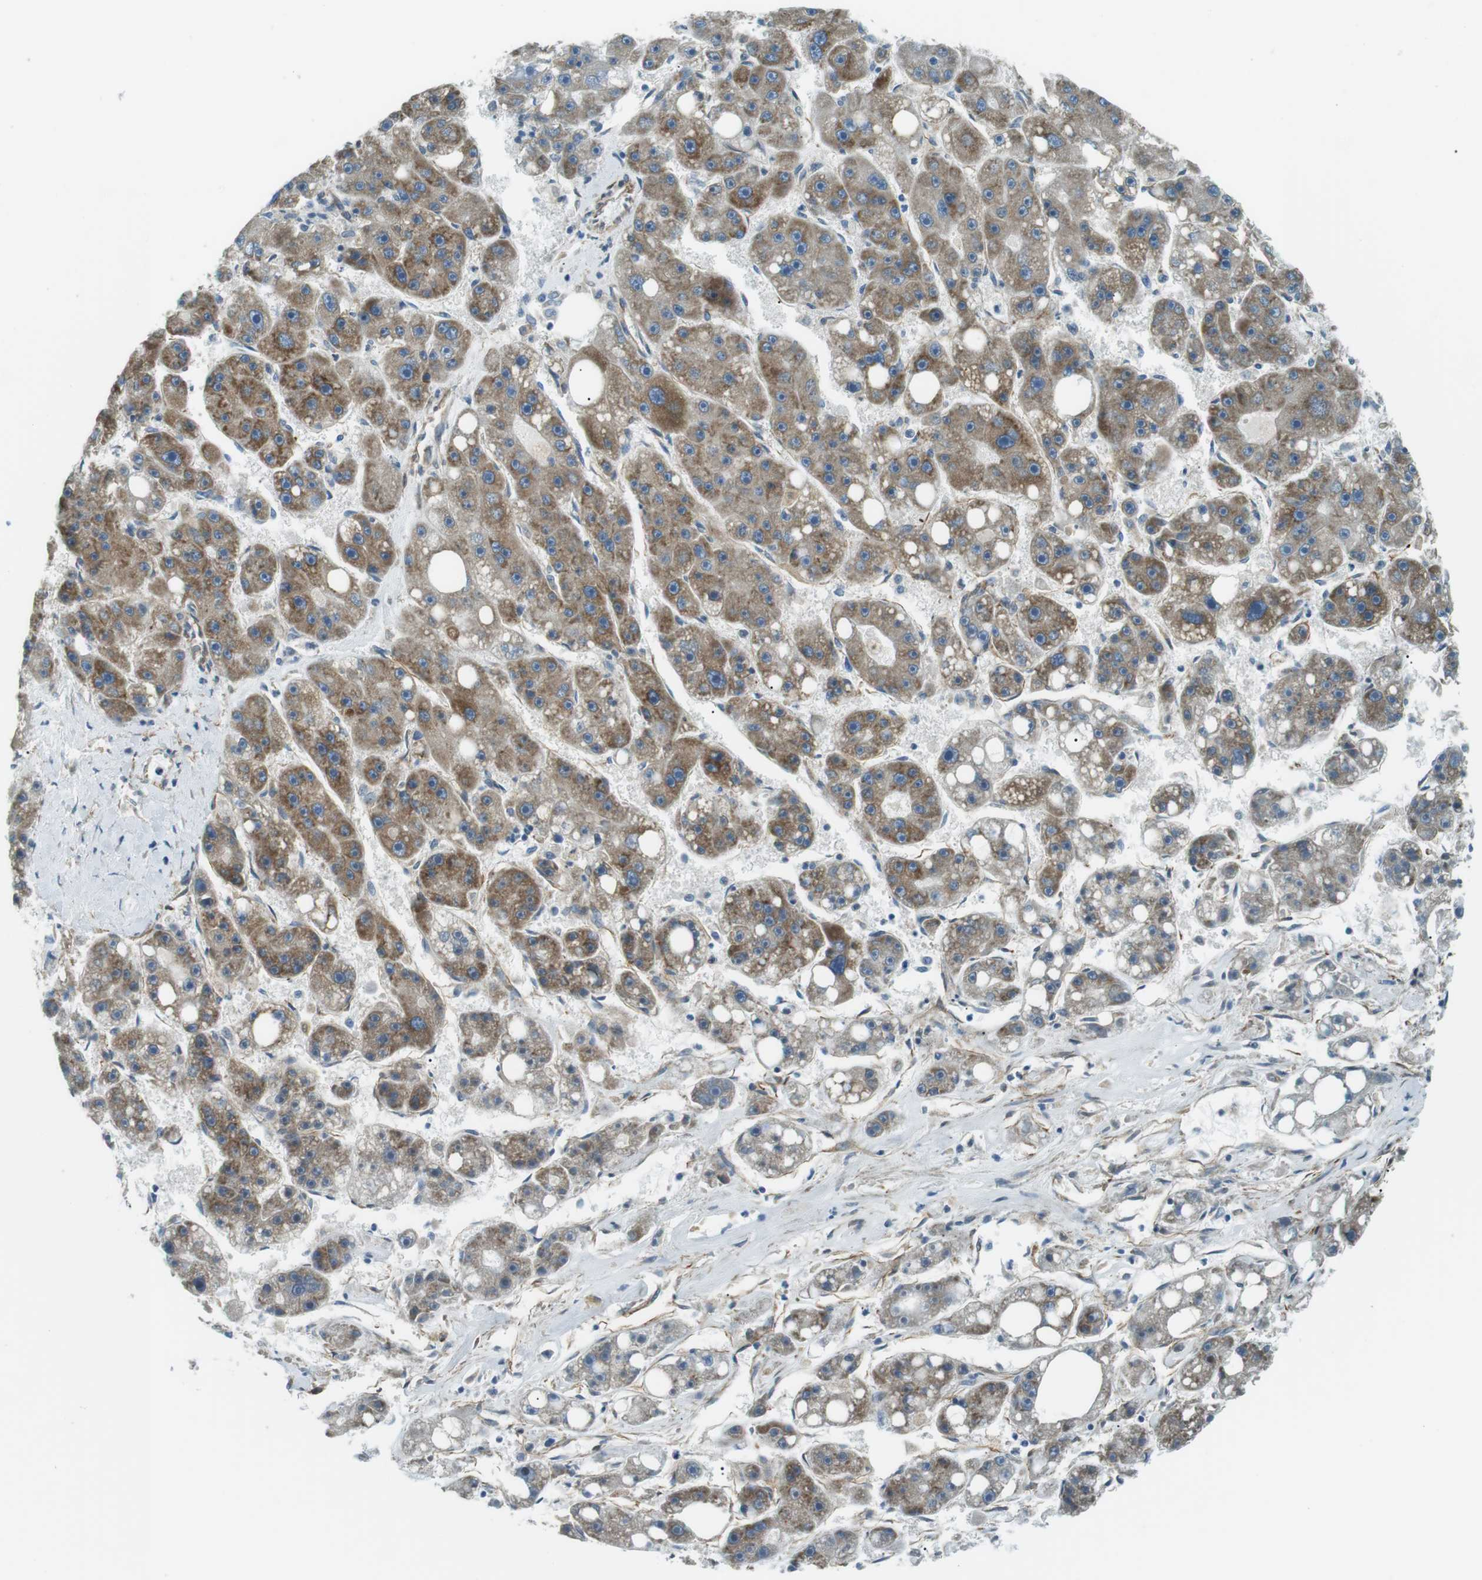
{"staining": {"intensity": "moderate", "quantity": ">75%", "location": "cytoplasmic/membranous"}, "tissue": "liver cancer", "cell_type": "Tumor cells", "image_type": "cancer", "snomed": [{"axis": "morphology", "description": "Carcinoma, Hepatocellular, NOS"}, {"axis": "topography", "description": "Liver"}], "caption": "Immunohistochemical staining of liver cancer (hepatocellular carcinoma) exhibits medium levels of moderate cytoplasmic/membranous staining in approximately >75% of tumor cells.", "gene": "ODR4", "patient": {"sex": "female", "age": 61}}